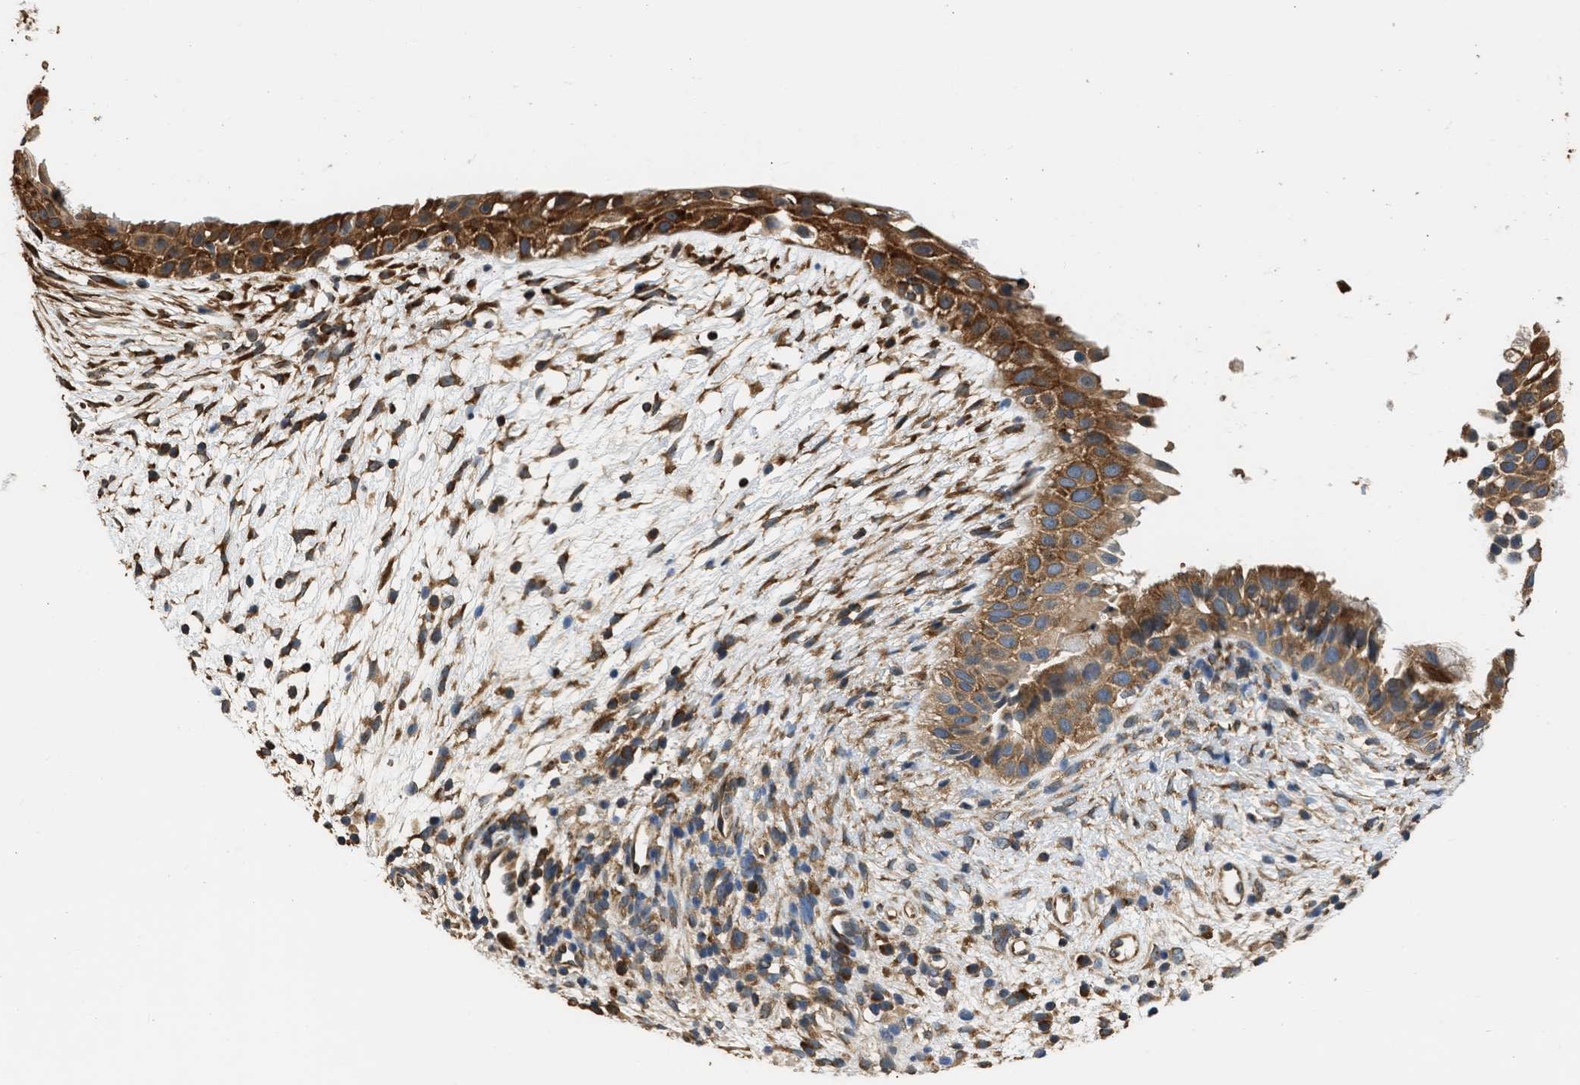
{"staining": {"intensity": "strong", "quantity": ">75%", "location": "cytoplasmic/membranous"}, "tissue": "nasopharynx", "cell_type": "Respiratory epithelial cells", "image_type": "normal", "snomed": [{"axis": "morphology", "description": "Normal tissue, NOS"}, {"axis": "topography", "description": "Nasopharynx"}], "caption": "Protein expression by immunohistochemistry demonstrates strong cytoplasmic/membranous positivity in about >75% of respiratory epithelial cells in unremarkable nasopharynx.", "gene": "SLC36A4", "patient": {"sex": "male", "age": 22}}